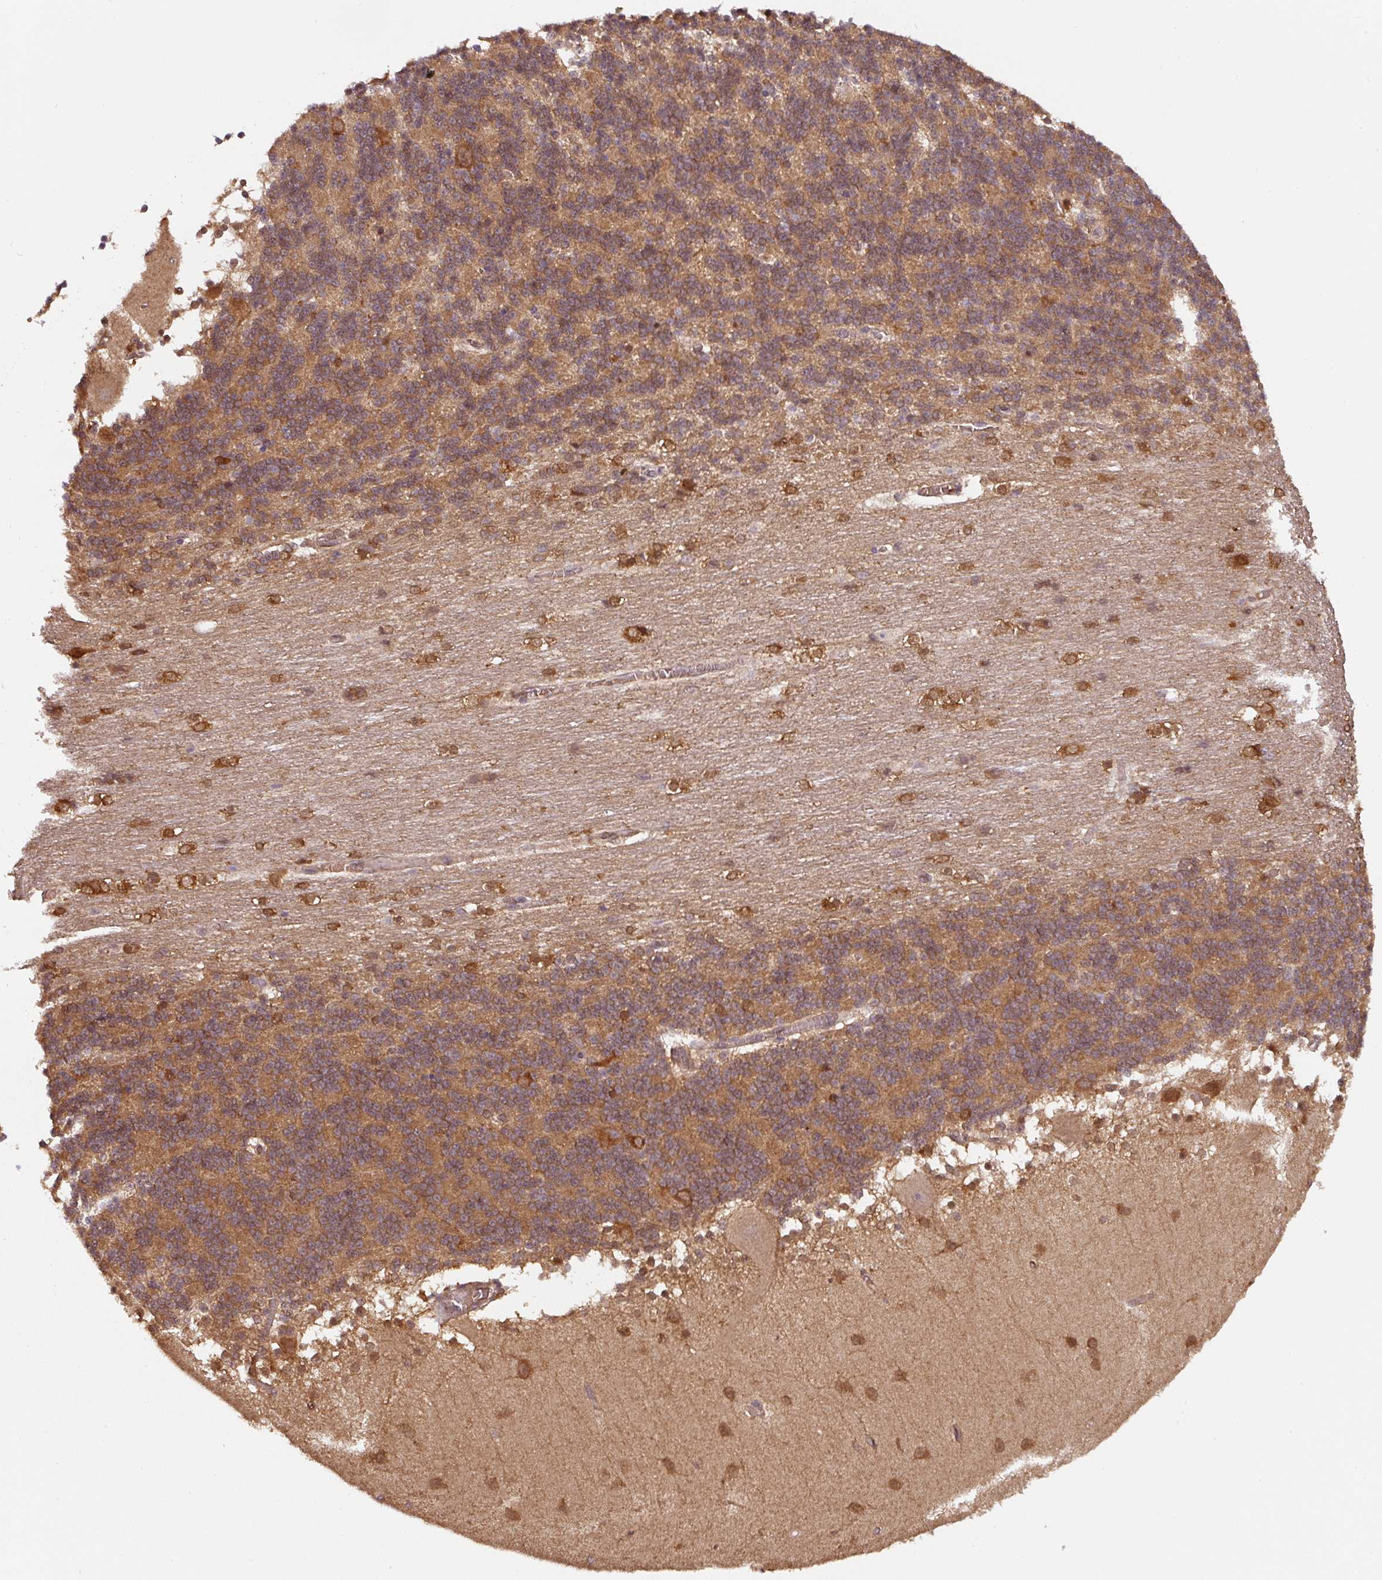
{"staining": {"intensity": "moderate", "quantity": "25%-75%", "location": "cytoplasmic/membranous"}, "tissue": "cerebellum", "cell_type": "Cells in granular layer", "image_type": "normal", "snomed": [{"axis": "morphology", "description": "Normal tissue, NOS"}, {"axis": "topography", "description": "Cerebellum"}], "caption": "Immunohistochemistry of normal cerebellum demonstrates medium levels of moderate cytoplasmic/membranous staining in approximately 25%-75% of cells in granular layer.", "gene": "ST13", "patient": {"sex": "female", "age": 54}}